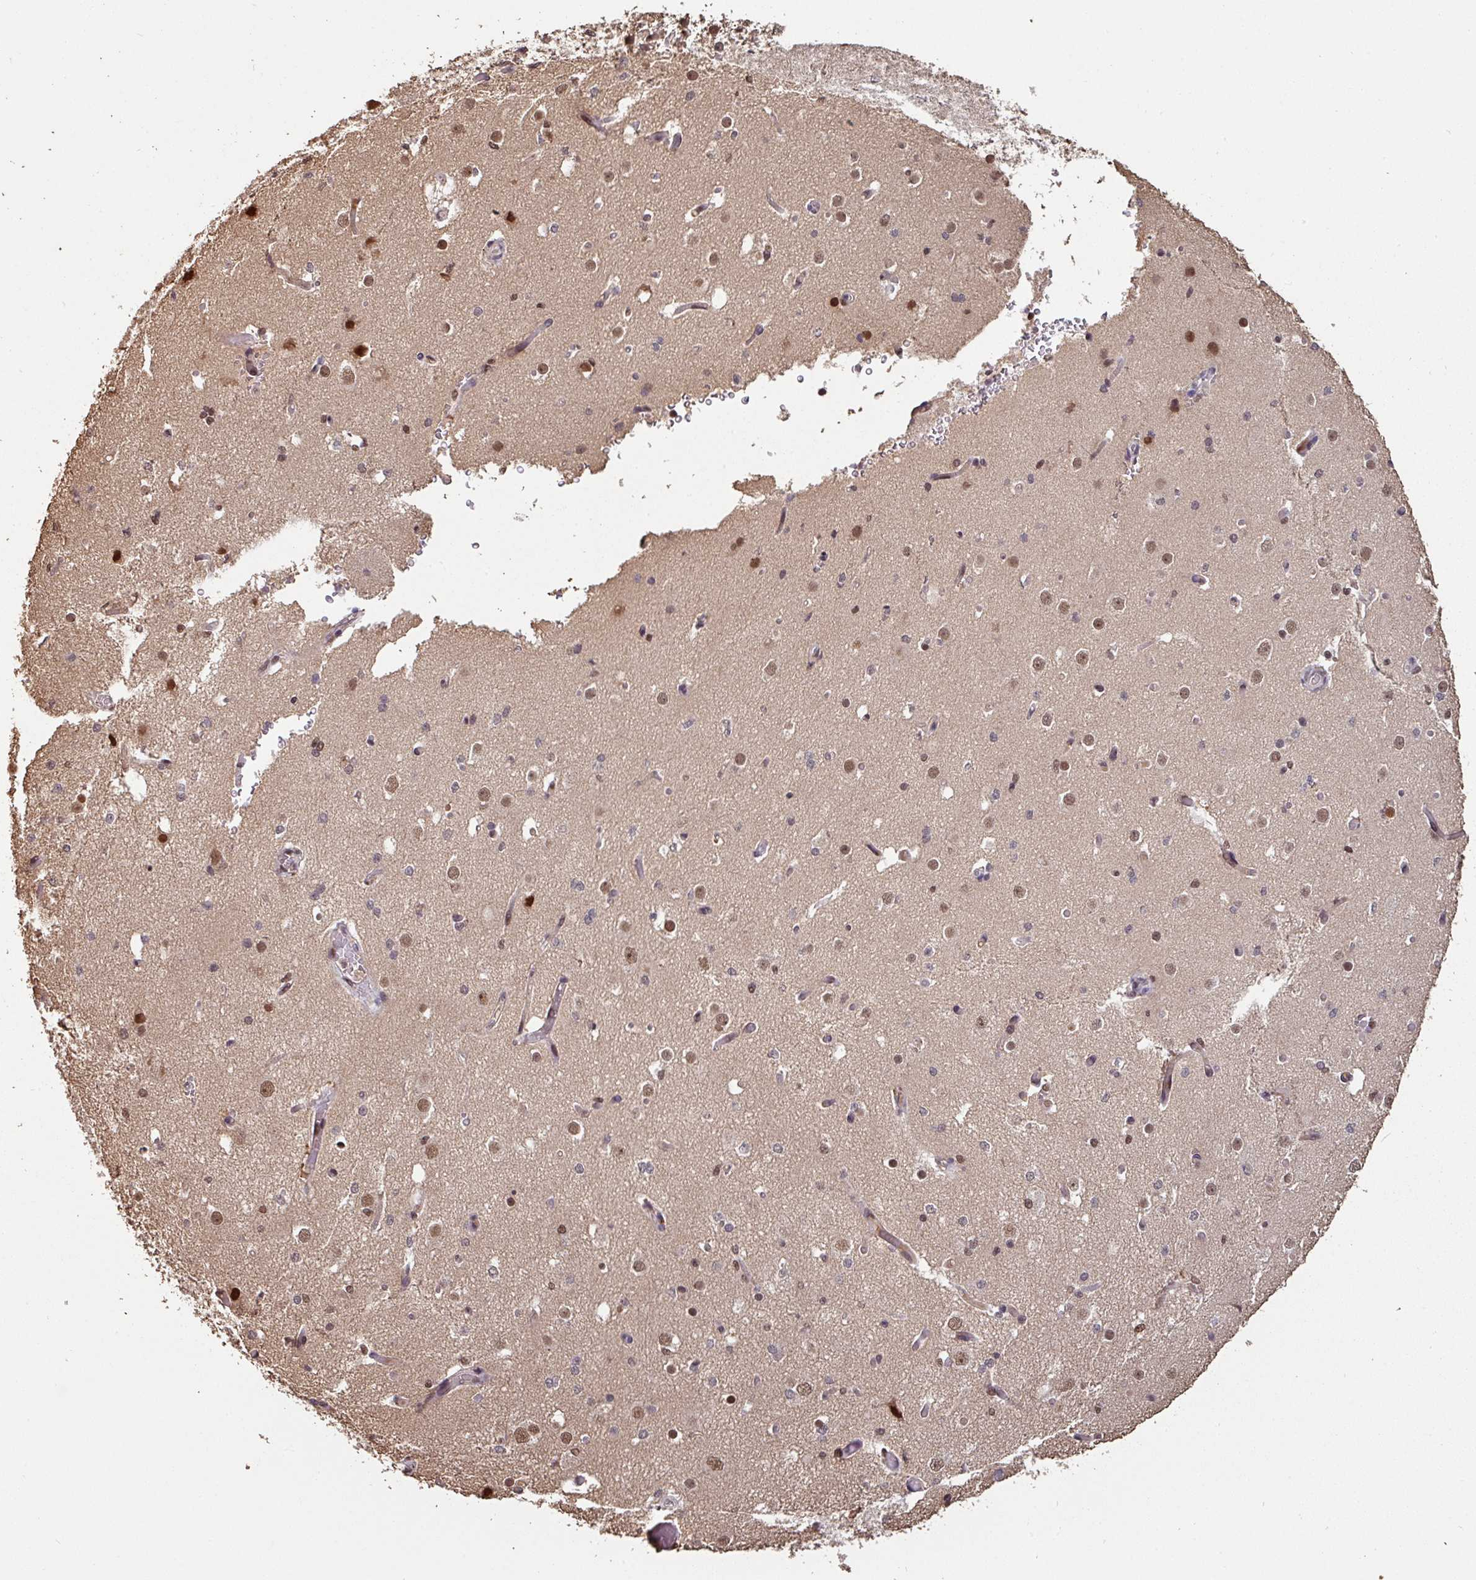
{"staining": {"intensity": "moderate", "quantity": "<25%", "location": "nuclear"}, "tissue": "cerebral cortex", "cell_type": "Endothelial cells", "image_type": "normal", "snomed": [{"axis": "morphology", "description": "Normal tissue, NOS"}, {"axis": "morphology", "description": "Inflammation, NOS"}, {"axis": "topography", "description": "Cerebral cortex"}], "caption": "A low amount of moderate nuclear positivity is present in approximately <25% of endothelial cells in normal cerebral cortex. Ihc stains the protein in brown and the nuclei are stained blue.", "gene": "POLD1", "patient": {"sex": "male", "age": 6}}